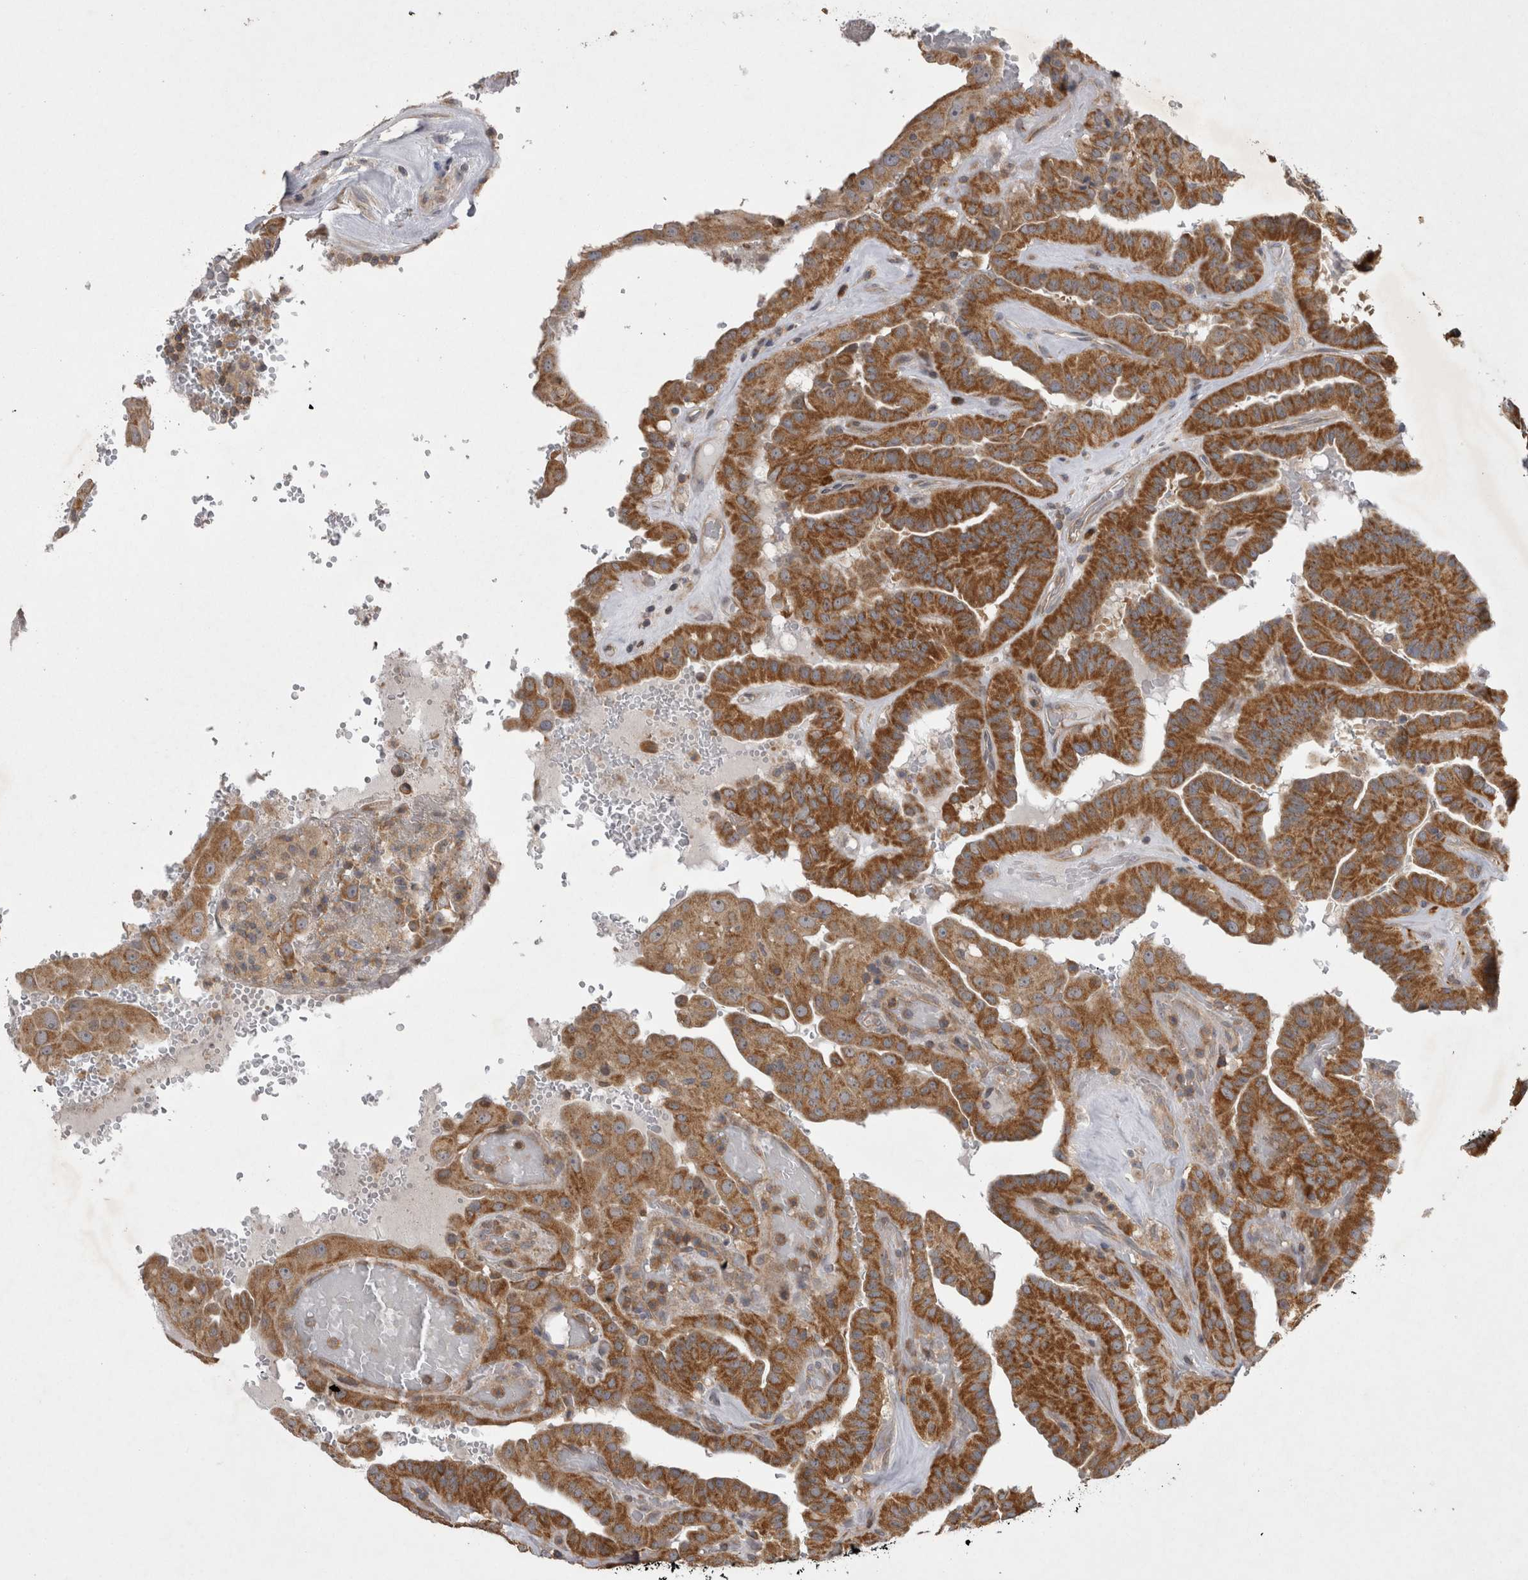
{"staining": {"intensity": "strong", "quantity": "25%-75%", "location": "cytoplasmic/membranous"}, "tissue": "thyroid cancer", "cell_type": "Tumor cells", "image_type": "cancer", "snomed": [{"axis": "morphology", "description": "Papillary adenocarcinoma, NOS"}, {"axis": "topography", "description": "Thyroid gland"}], "caption": "Protein expression analysis of human thyroid cancer (papillary adenocarcinoma) reveals strong cytoplasmic/membranous expression in about 25%-75% of tumor cells.", "gene": "TSPOAP1", "patient": {"sex": "male", "age": 77}}